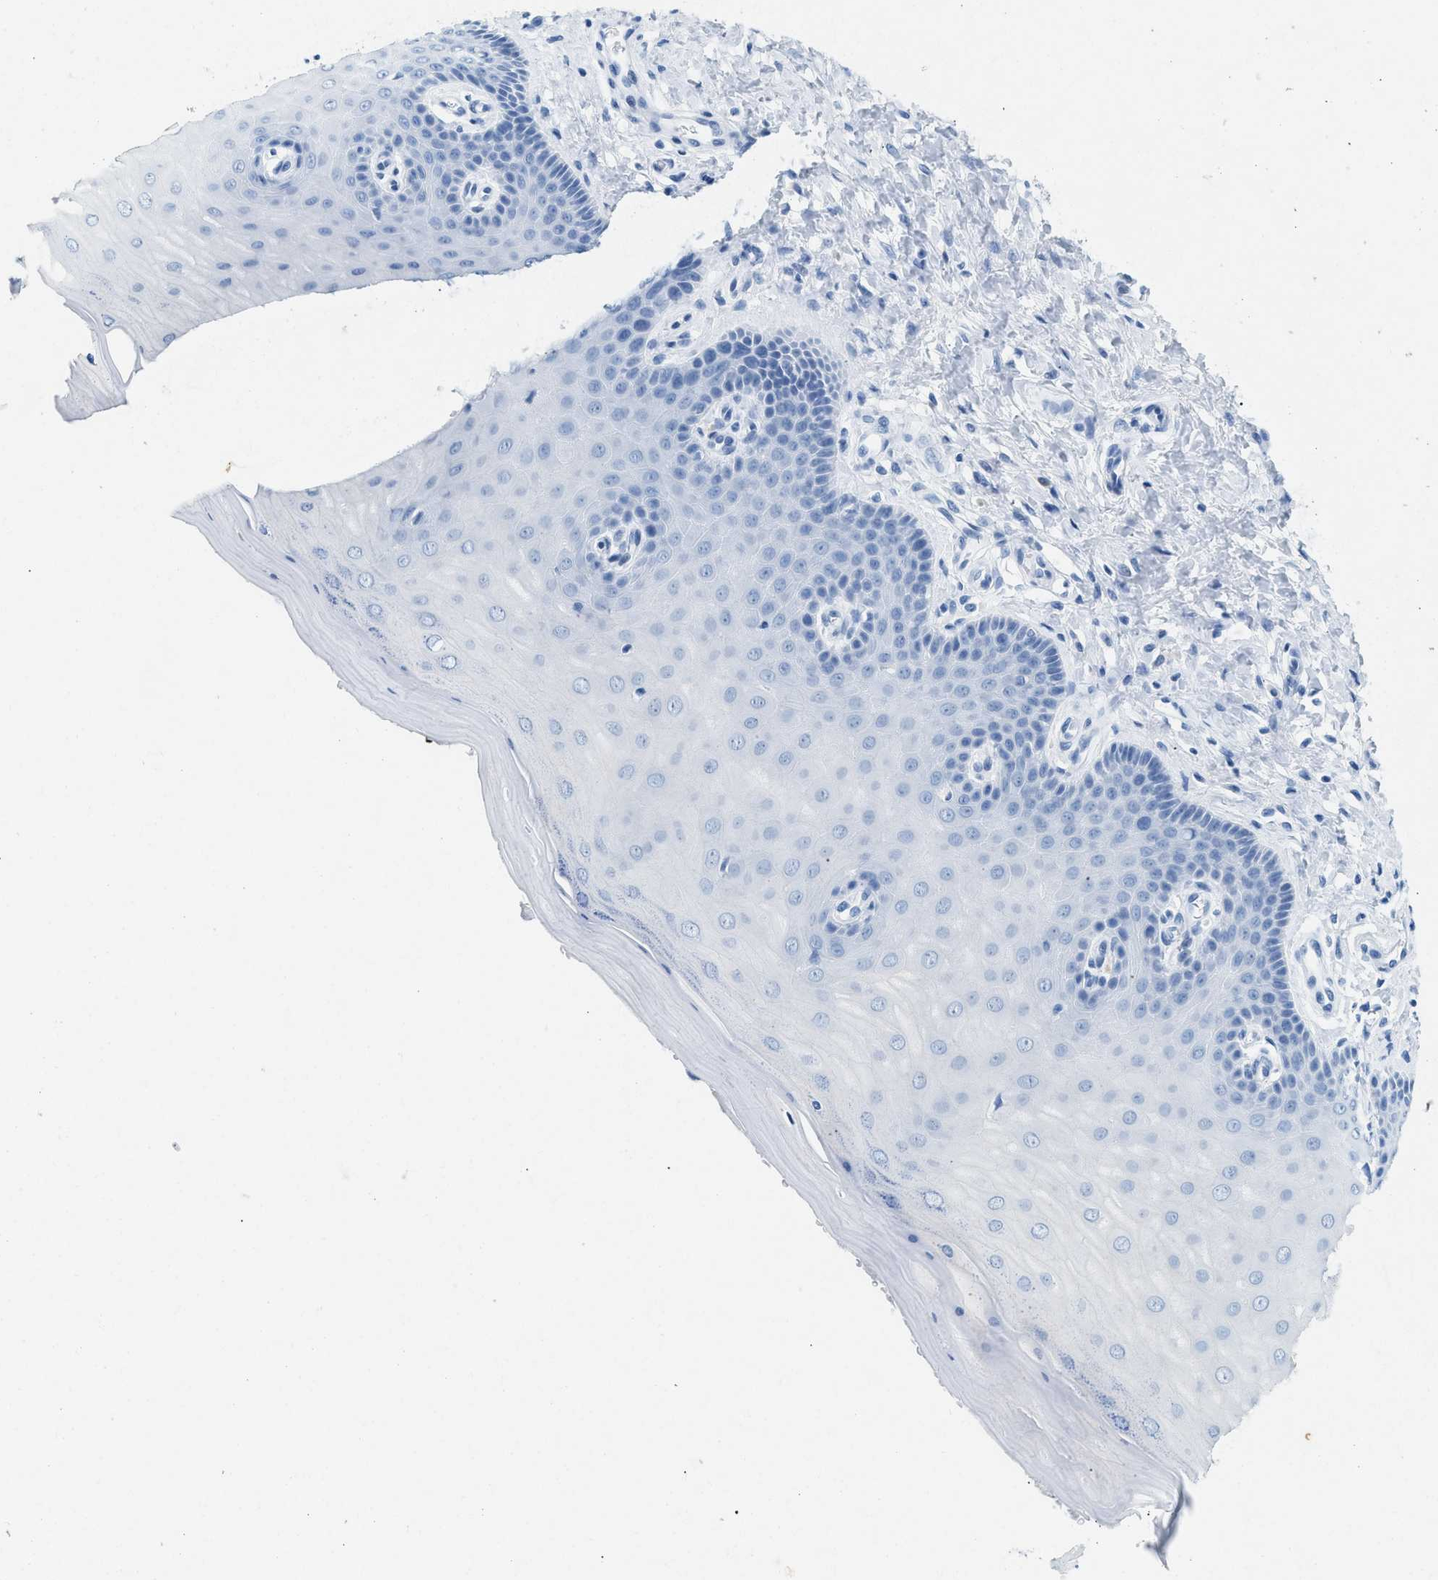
{"staining": {"intensity": "negative", "quantity": "none", "location": "none"}, "tissue": "cervix", "cell_type": "Glandular cells", "image_type": "normal", "snomed": [{"axis": "morphology", "description": "Normal tissue, NOS"}, {"axis": "topography", "description": "Cervix"}], "caption": "Glandular cells are negative for protein expression in unremarkable human cervix. The staining is performed using DAB (3,3'-diaminobenzidine) brown chromogen with nuclei counter-stained in using hematoxylin.", "gene": "HHATL", "patient": {"sex": "female", "age": 55}}